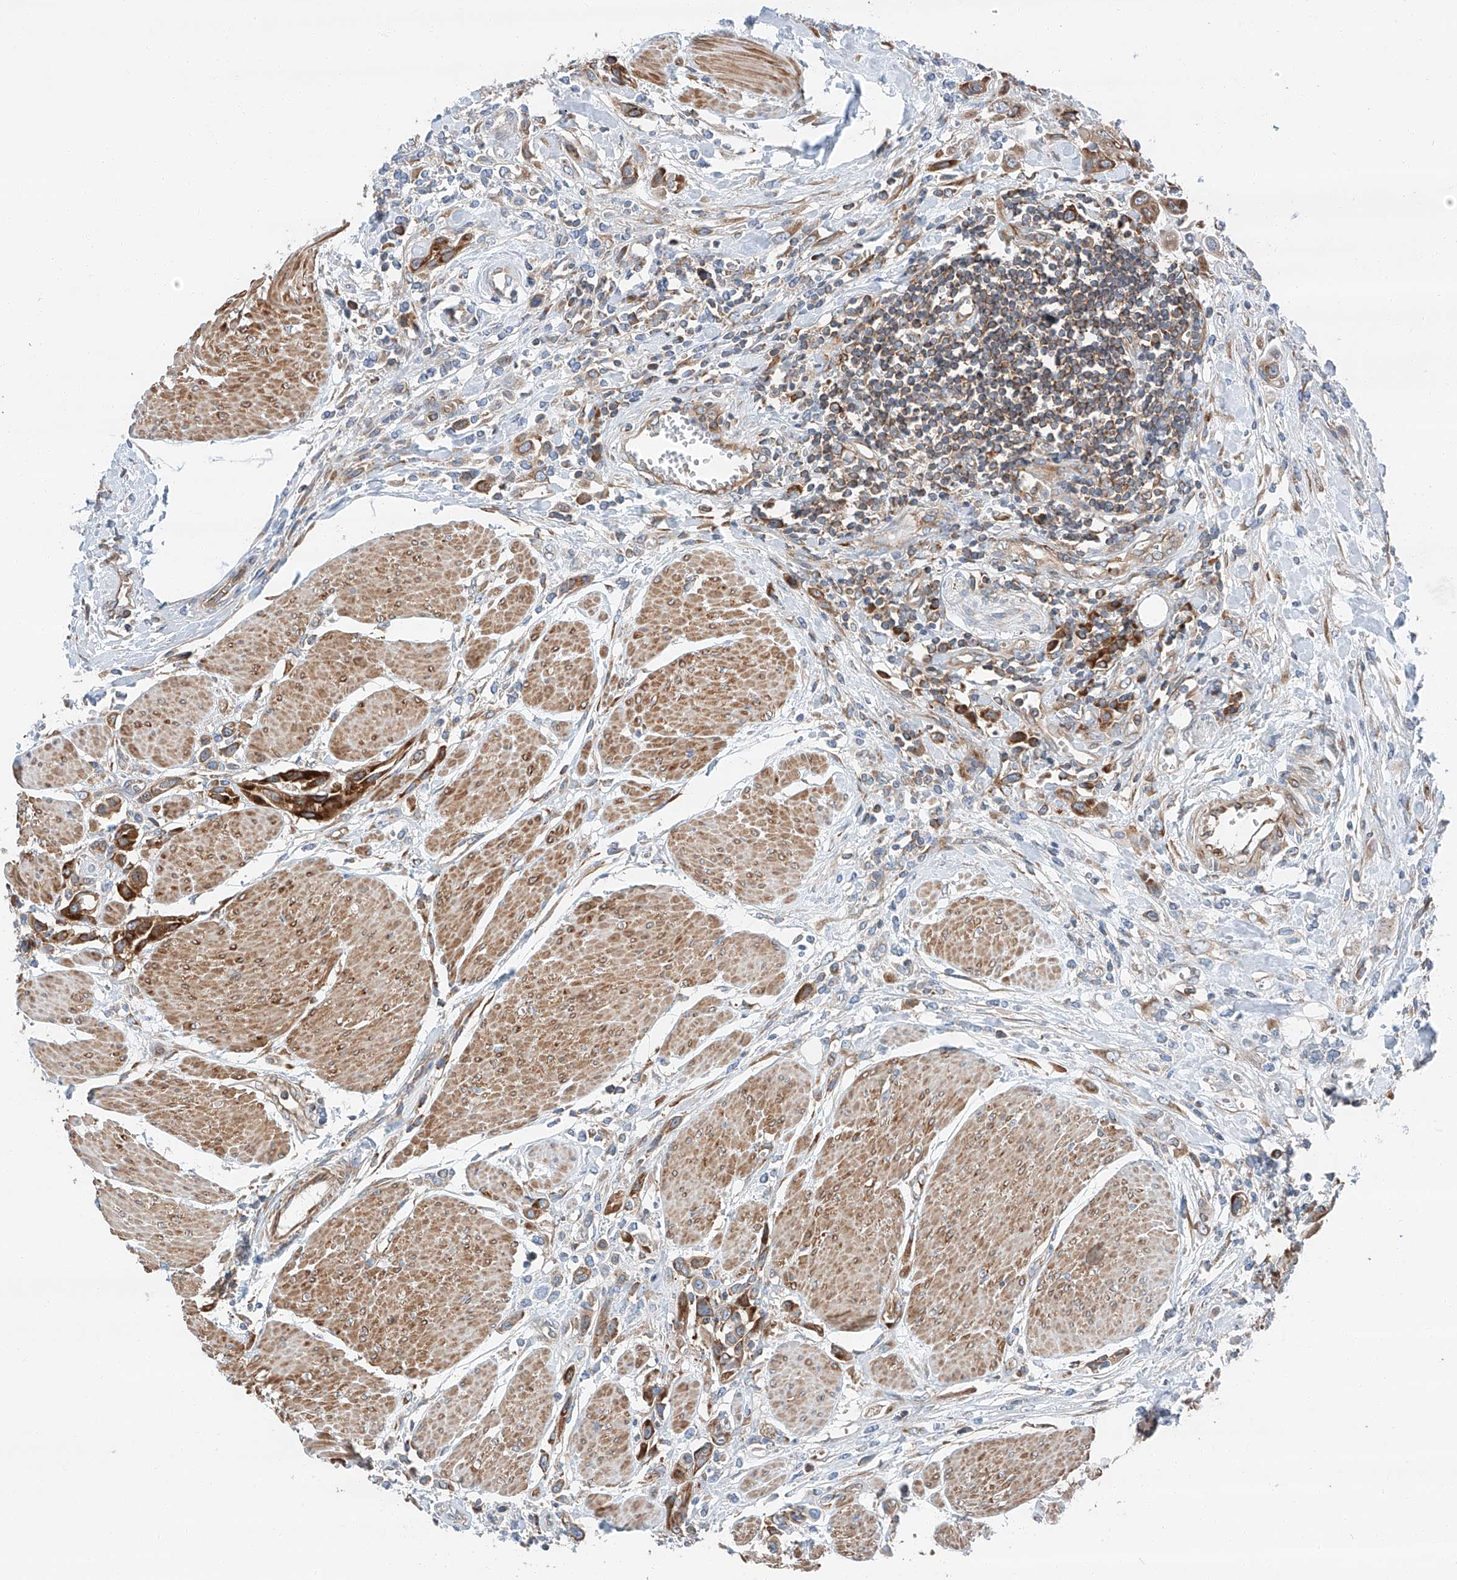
{"staining": {"intensity": "moderate", "quantity": ">75%", "location": "cytoplasmic/membranous"}, "tissue": "urothelial cancer", "cell_type": "Tumor cells", "image_type": "cancer", "snomed": [{"axis": "morphology", "description": "Urothelial carcinoma, High grade"}, {"axis": "topography", "description": "Urinary bladder"}], "caption": "There is medium levels of moderate cytoplasmic/membranous expression in tumor cells of urothelial cancer, as demonstrated by immunohistochemical staining (brown color).", "gene": "ZC3H15", "patient": {"sex": "male", "age": 50}}